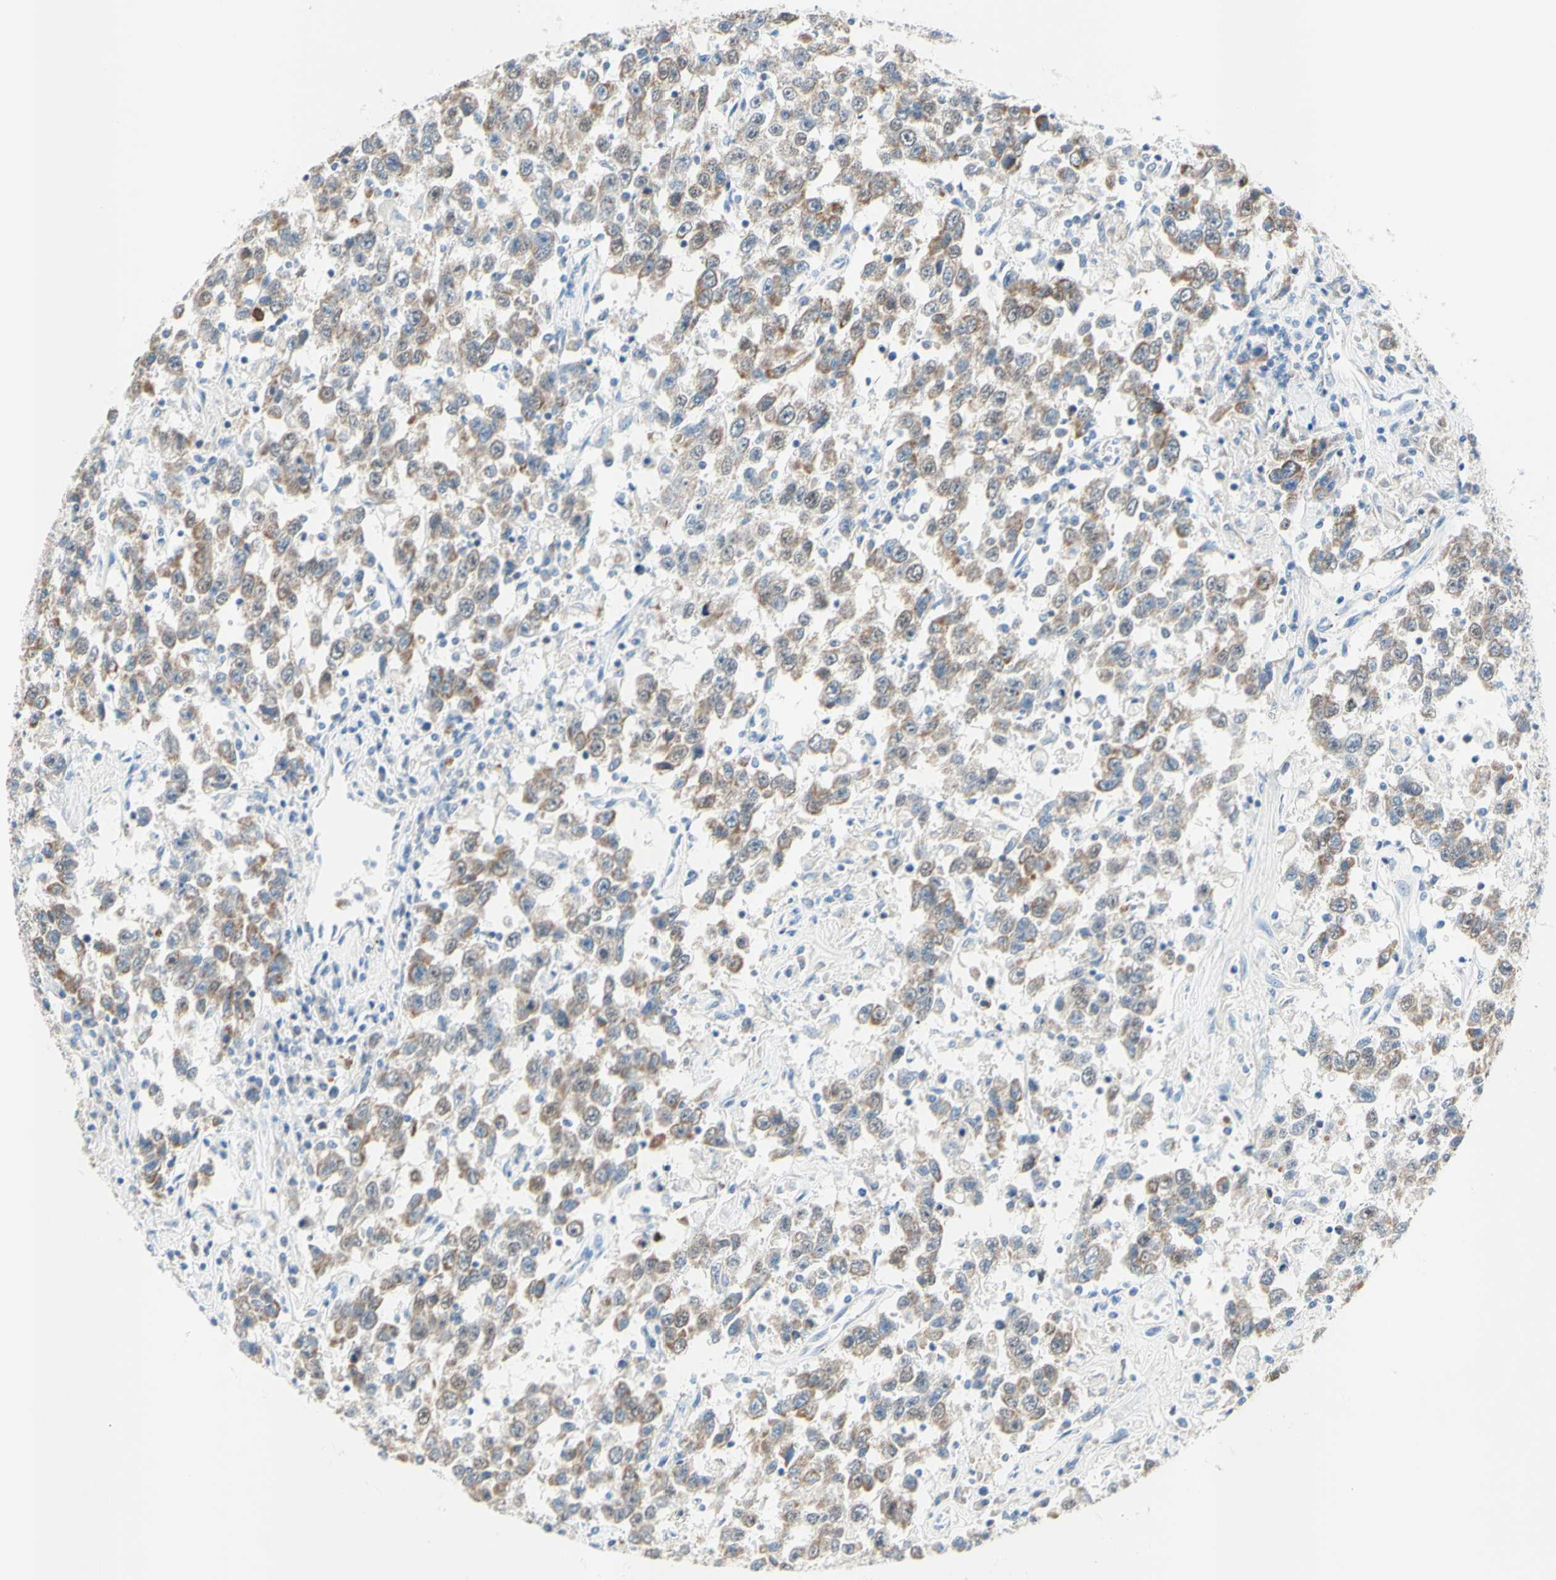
{"staining": {"intensity": "weak", "quantity": ">75%", "location": "cytoplasmic/membranous"}, "tissue": "testis cancer", "cell_type": "Tumor cells", "image_type": "cancer", "snomed": [{"axis": "morphology", "description": "Seminoma, NOS"}, {"axis": "topography", "description": "Testis"}], "caption": "This photomicrograph demonstrates immunohistochemistry staining of testis cancer, with low weak cytoplasmic/membranous positivity in about >75% of tumor cells.", "gene": "MFF", "patient": {"sex": "male", "age": 41}}